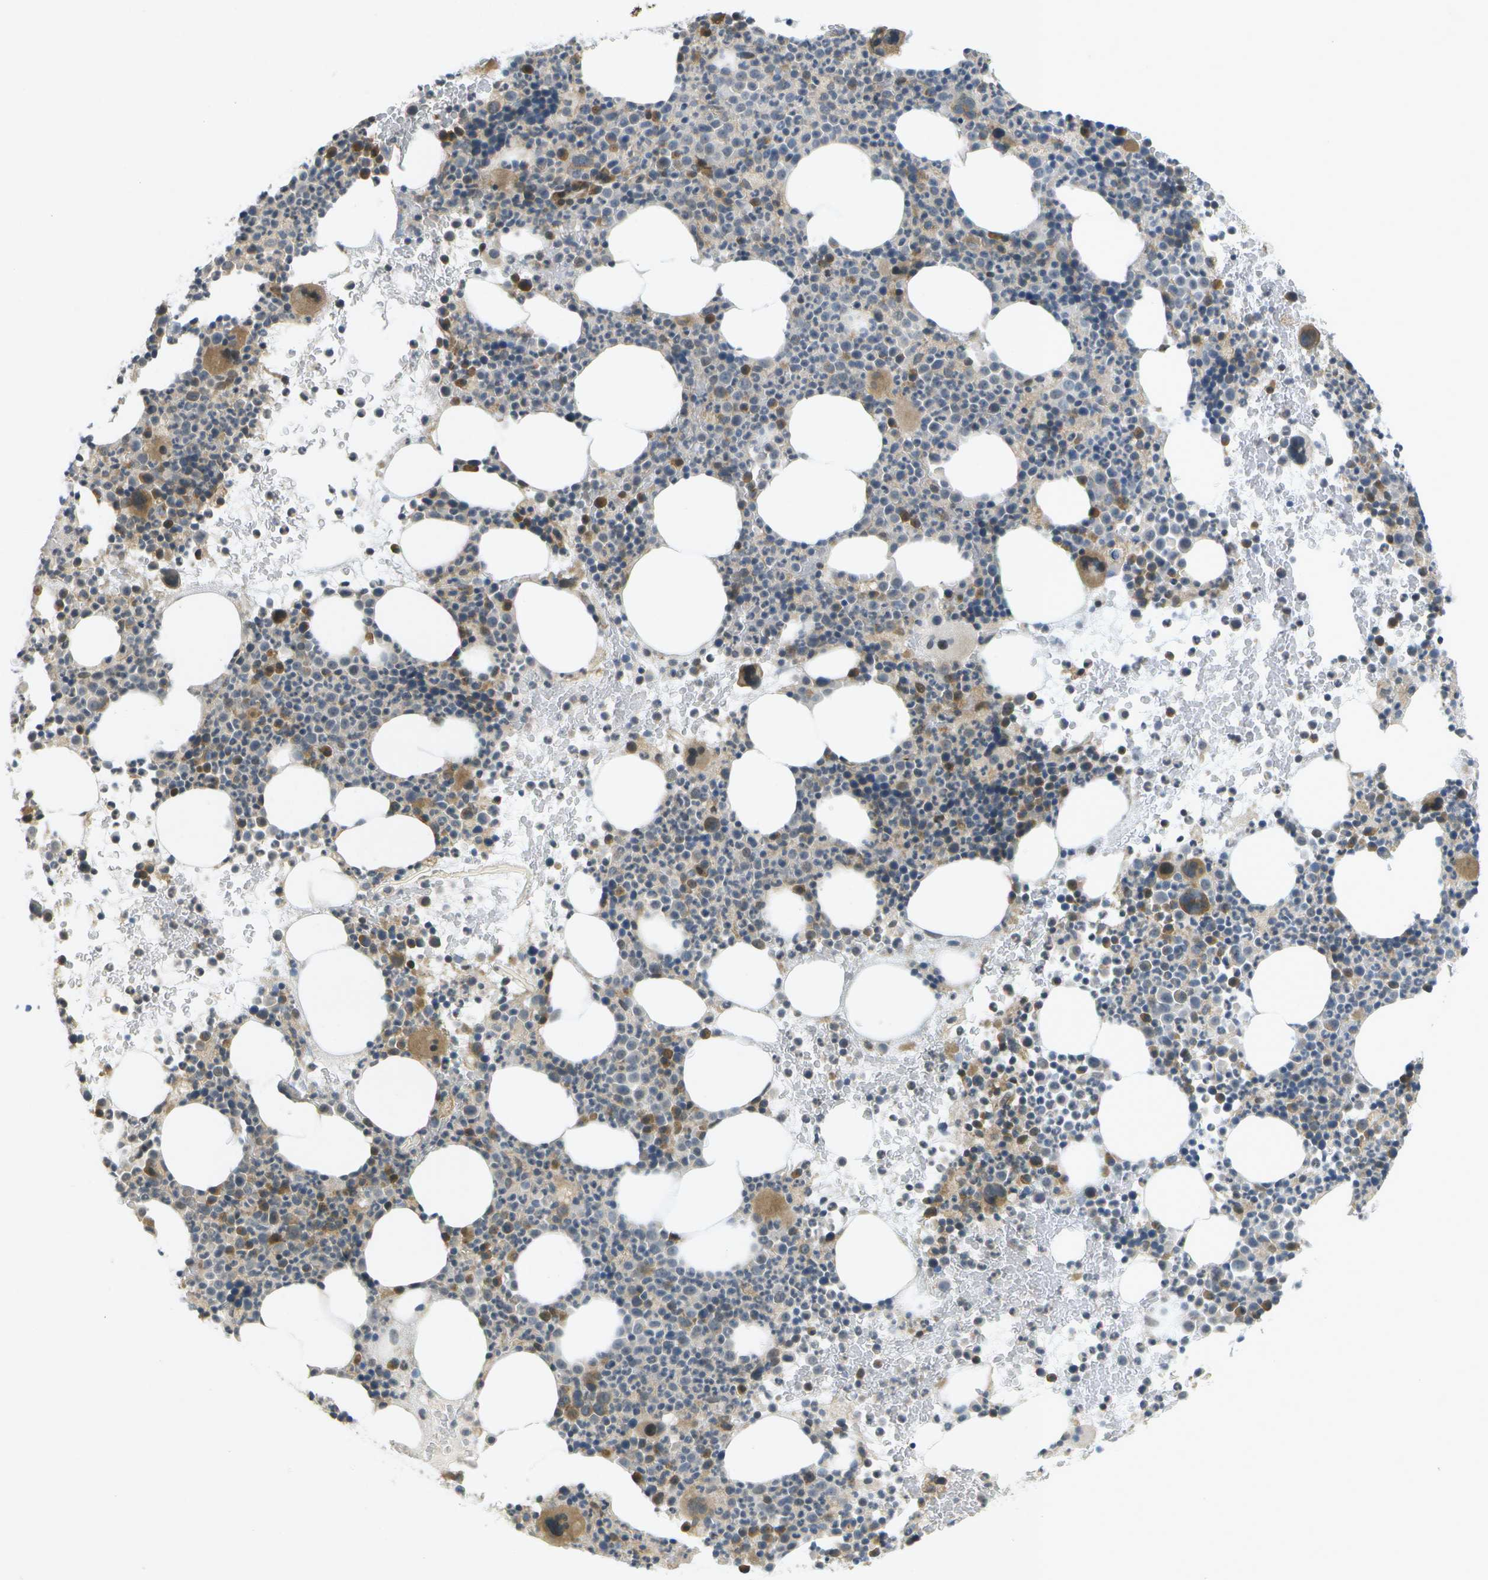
{"staining": {"intensity": "moderate", "quantity": "<25%", "location": "cytoplasmic/membranous"}, "tissue": "bone marrow", "cell_type": "Hematopoietic cells", "image_type": "normal", "snomed": [{"axis": "morphology", "description": "Normal tissue, NOS"}, {"axis": "morphology", "description": "Inflammation, NOS"}, {"axis": "topography", "description": "Bone marrow"}], "caption": "An immunohistochemistry (IHC) micrograph of normal tissue is shown. Protein staining in brown highlights moderate cytoplasmic/membranous positivity in bone marrow within hematopoietic cells.", "gene": "WNK2", "patient": {"sex": "male", "age": 73}}